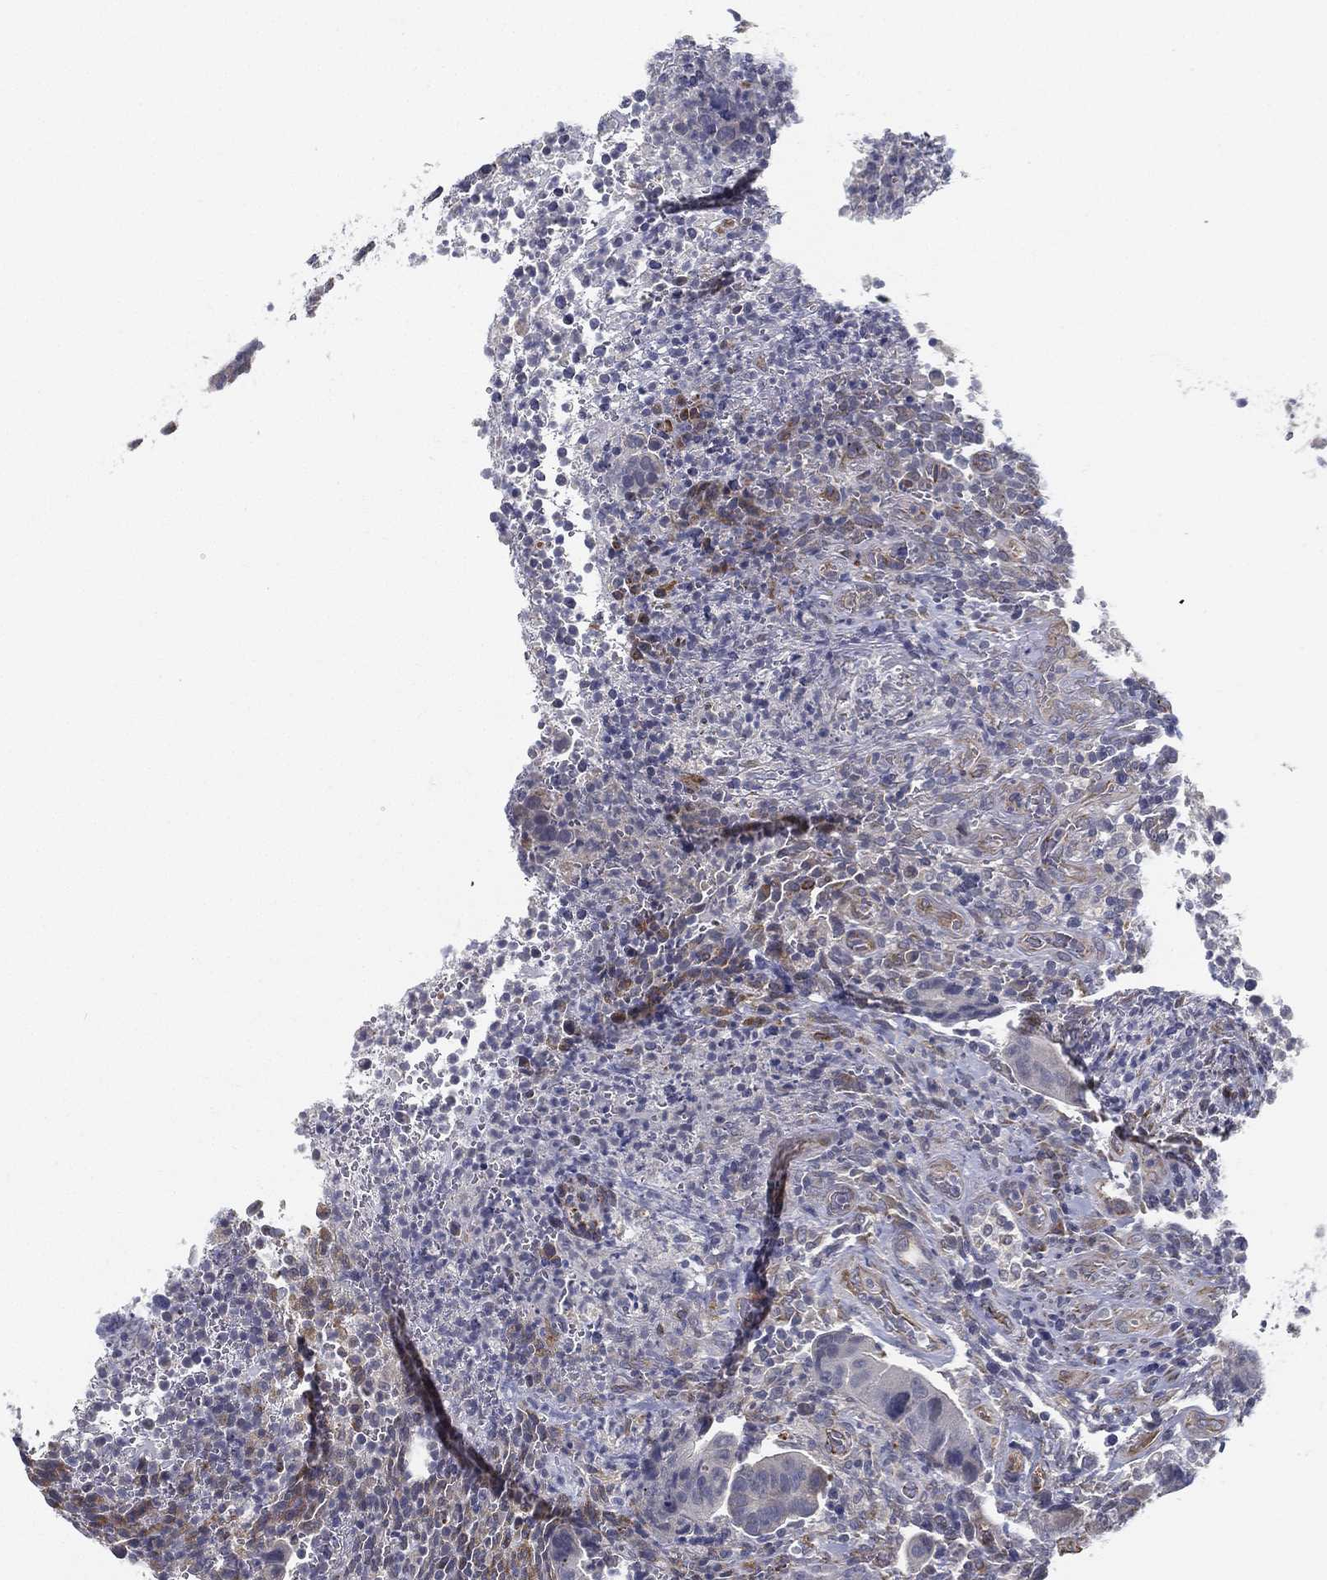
{"staining": {"intensity": "negative", "quantity": "none", "location": "none"}, "tissue": "colorectal cancer", "cell_type": "Tumor cells", "image_type": "cancer", "snomed": [{"axis": "morphology", "description": "Adenocarcinoma, NOS"}, {"axis": "topography", "description": "Colon"}], "caption": "A high-resolution image shows immunohistochemistry staining of adenocarcinoma (colorectal), which exhibits no significant positivity in tumor cells. (Immunohistochemistry, brightfield microscopy, high magnification).", "gene": "LRRC56", "patient": {"sex": "female", "age": 56}}